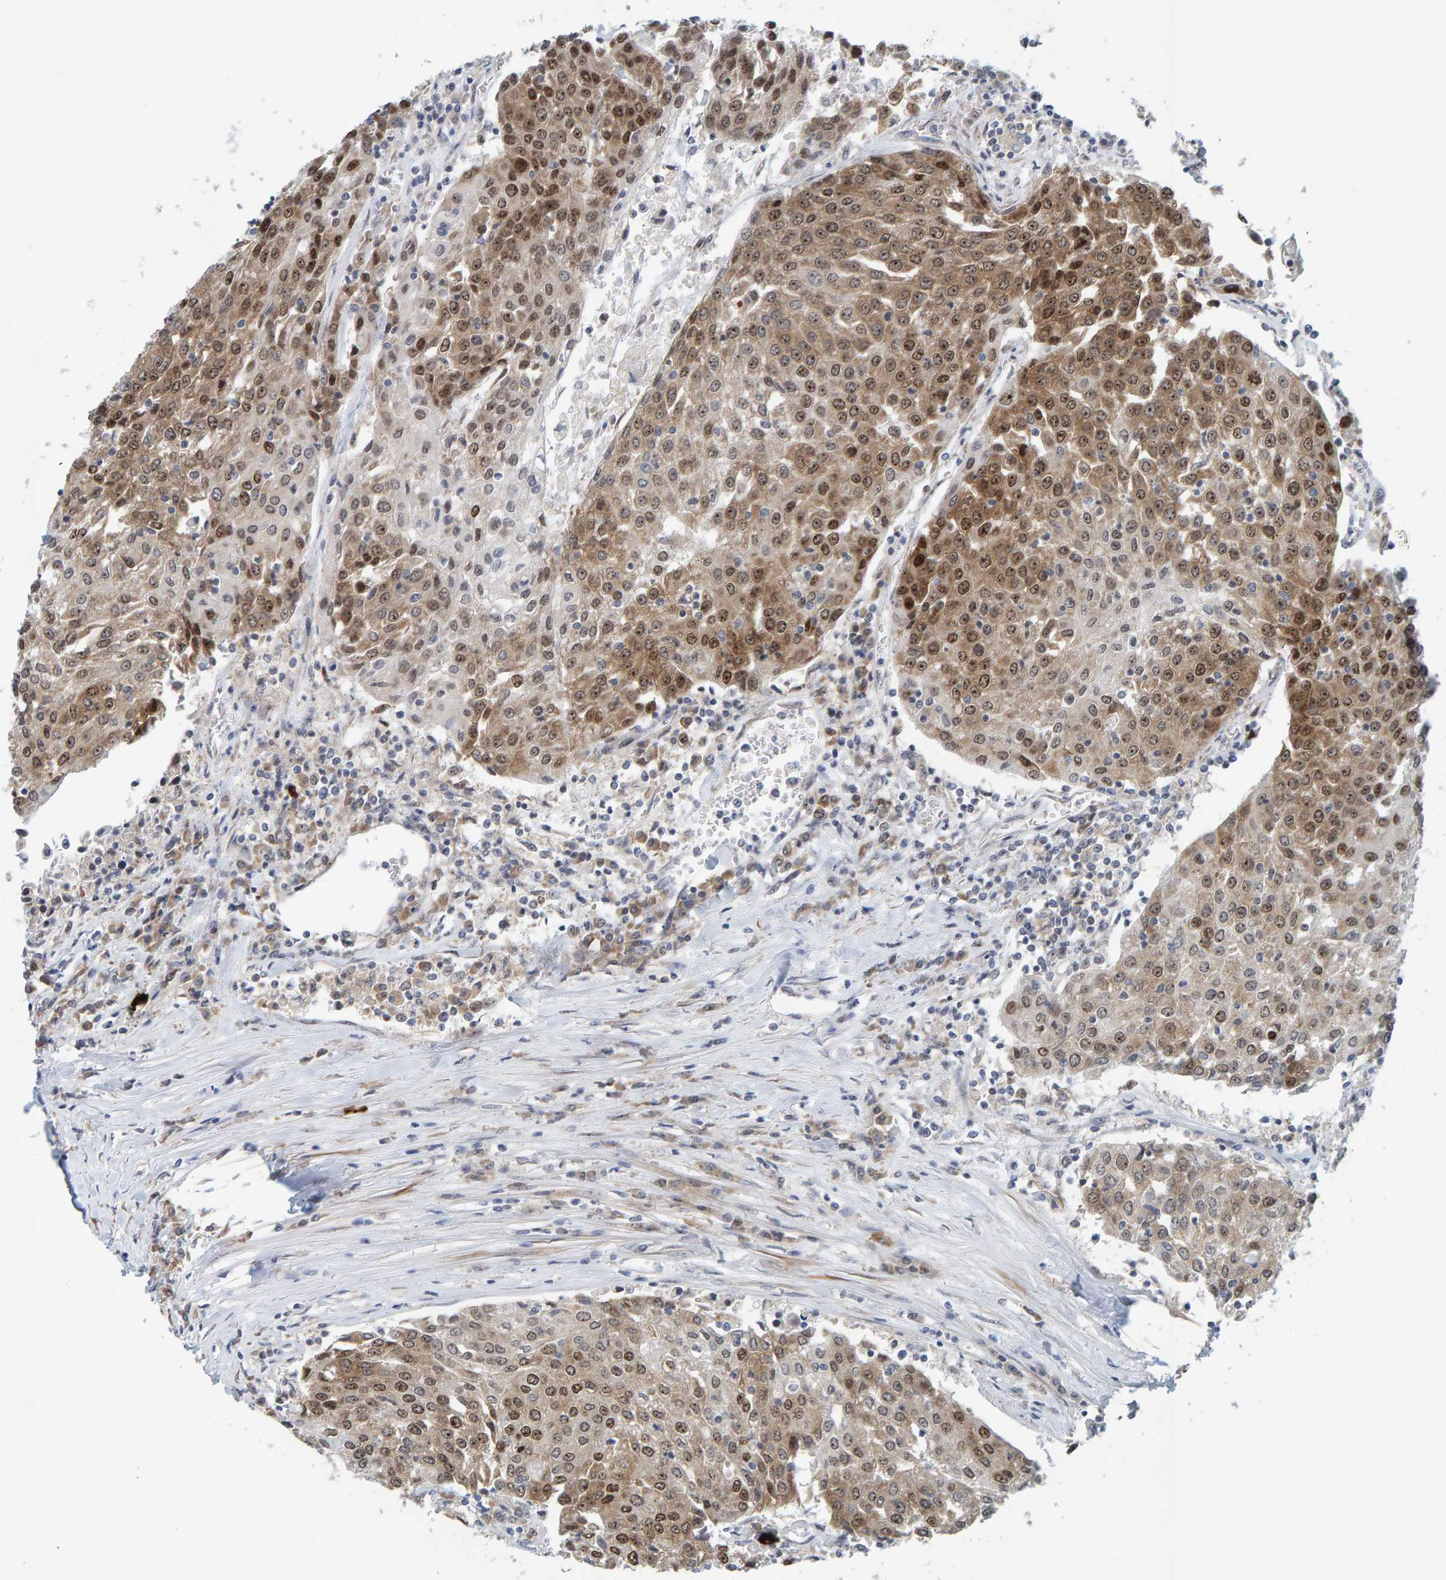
{"staining": {"intensity": "moderate", "quantity": ">75%", "location": "cytoplasmic/membranous,nuclear"}, "tissue": "urothelial cancer", "cell_type": "Tumor cells", "image_type": "cancer", "snomed": [{"axis": "morphology", "description": "Urothelial carcinoma, High grade"}, {"axis": "topography", "description": "Urinary bladder"}], "caption": "The image displays a brown stain indicating the presence of a protein in the cytoplasmic/membranous and nuclear of tumor cells in high-grade urothelial carcinoma. The staining was performed using DAB to visualize the protein expression in brown, while the nuclei were stained in blue with hematoxylin (Magnification: 20x).", "gene": "POLR1E", "patient": {"sex": "female", "age": 85}}